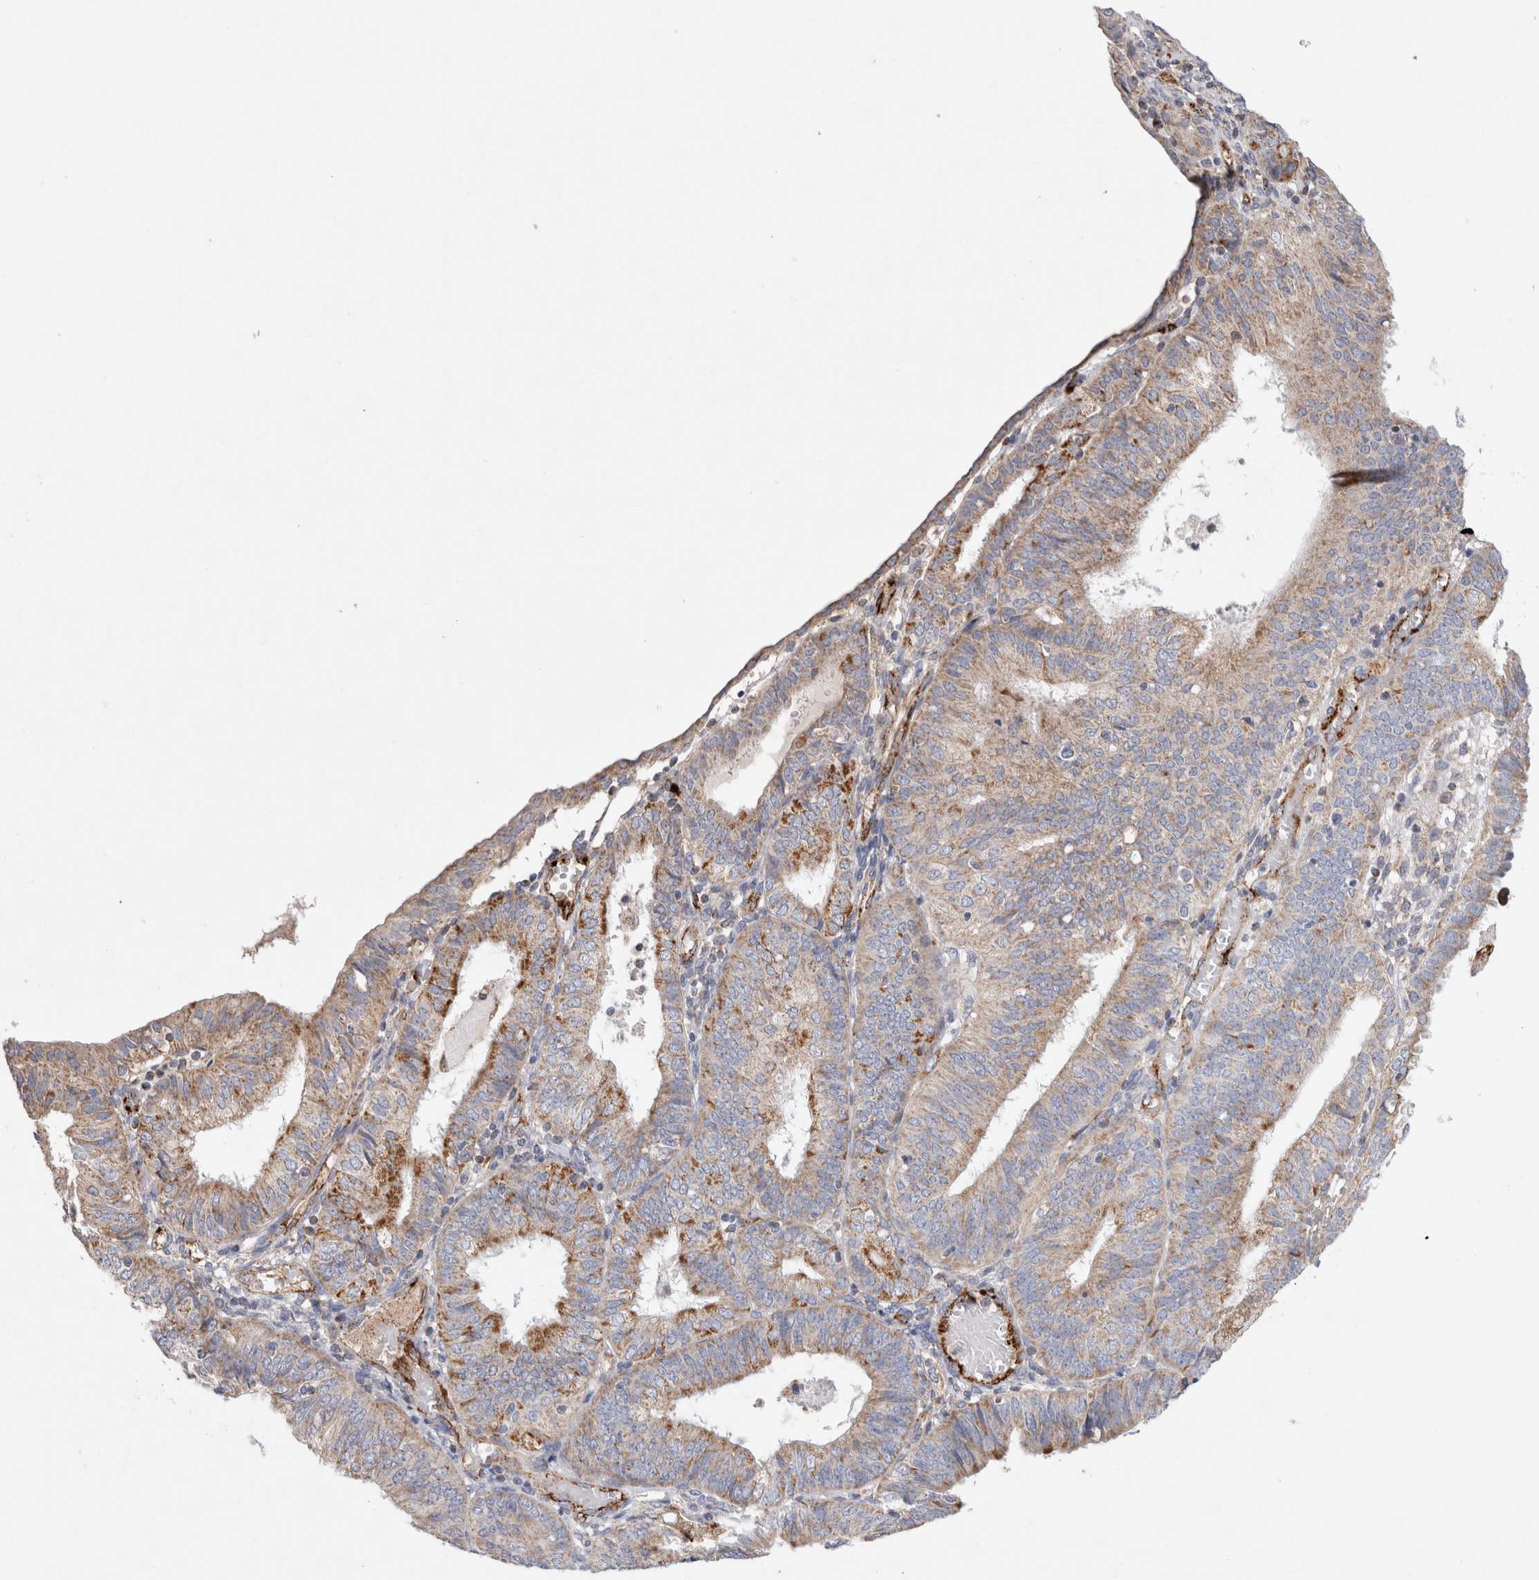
{"staining": {"intensity": "moderate", "quantity": "25%-75%", "location": "cytoplasmic/membranous"}, "tissue": "endometrial cancer", "cell_type": "Tumor cells", "image_type": "cancer", "snomed": [{"axis": "morphology", "description": "Adenocarcinoma, NOS"}, {"axis": "topography", "description": "Endometrium"}], "caption": "About 25%-75% of tumor cells in endometrial cancer show moderate cytoplasmic/membranous protein staining as visualized by brown immunohistochemical staining.", "gene": "IARS2", "patient": {"sex": "female", "age": 58}}